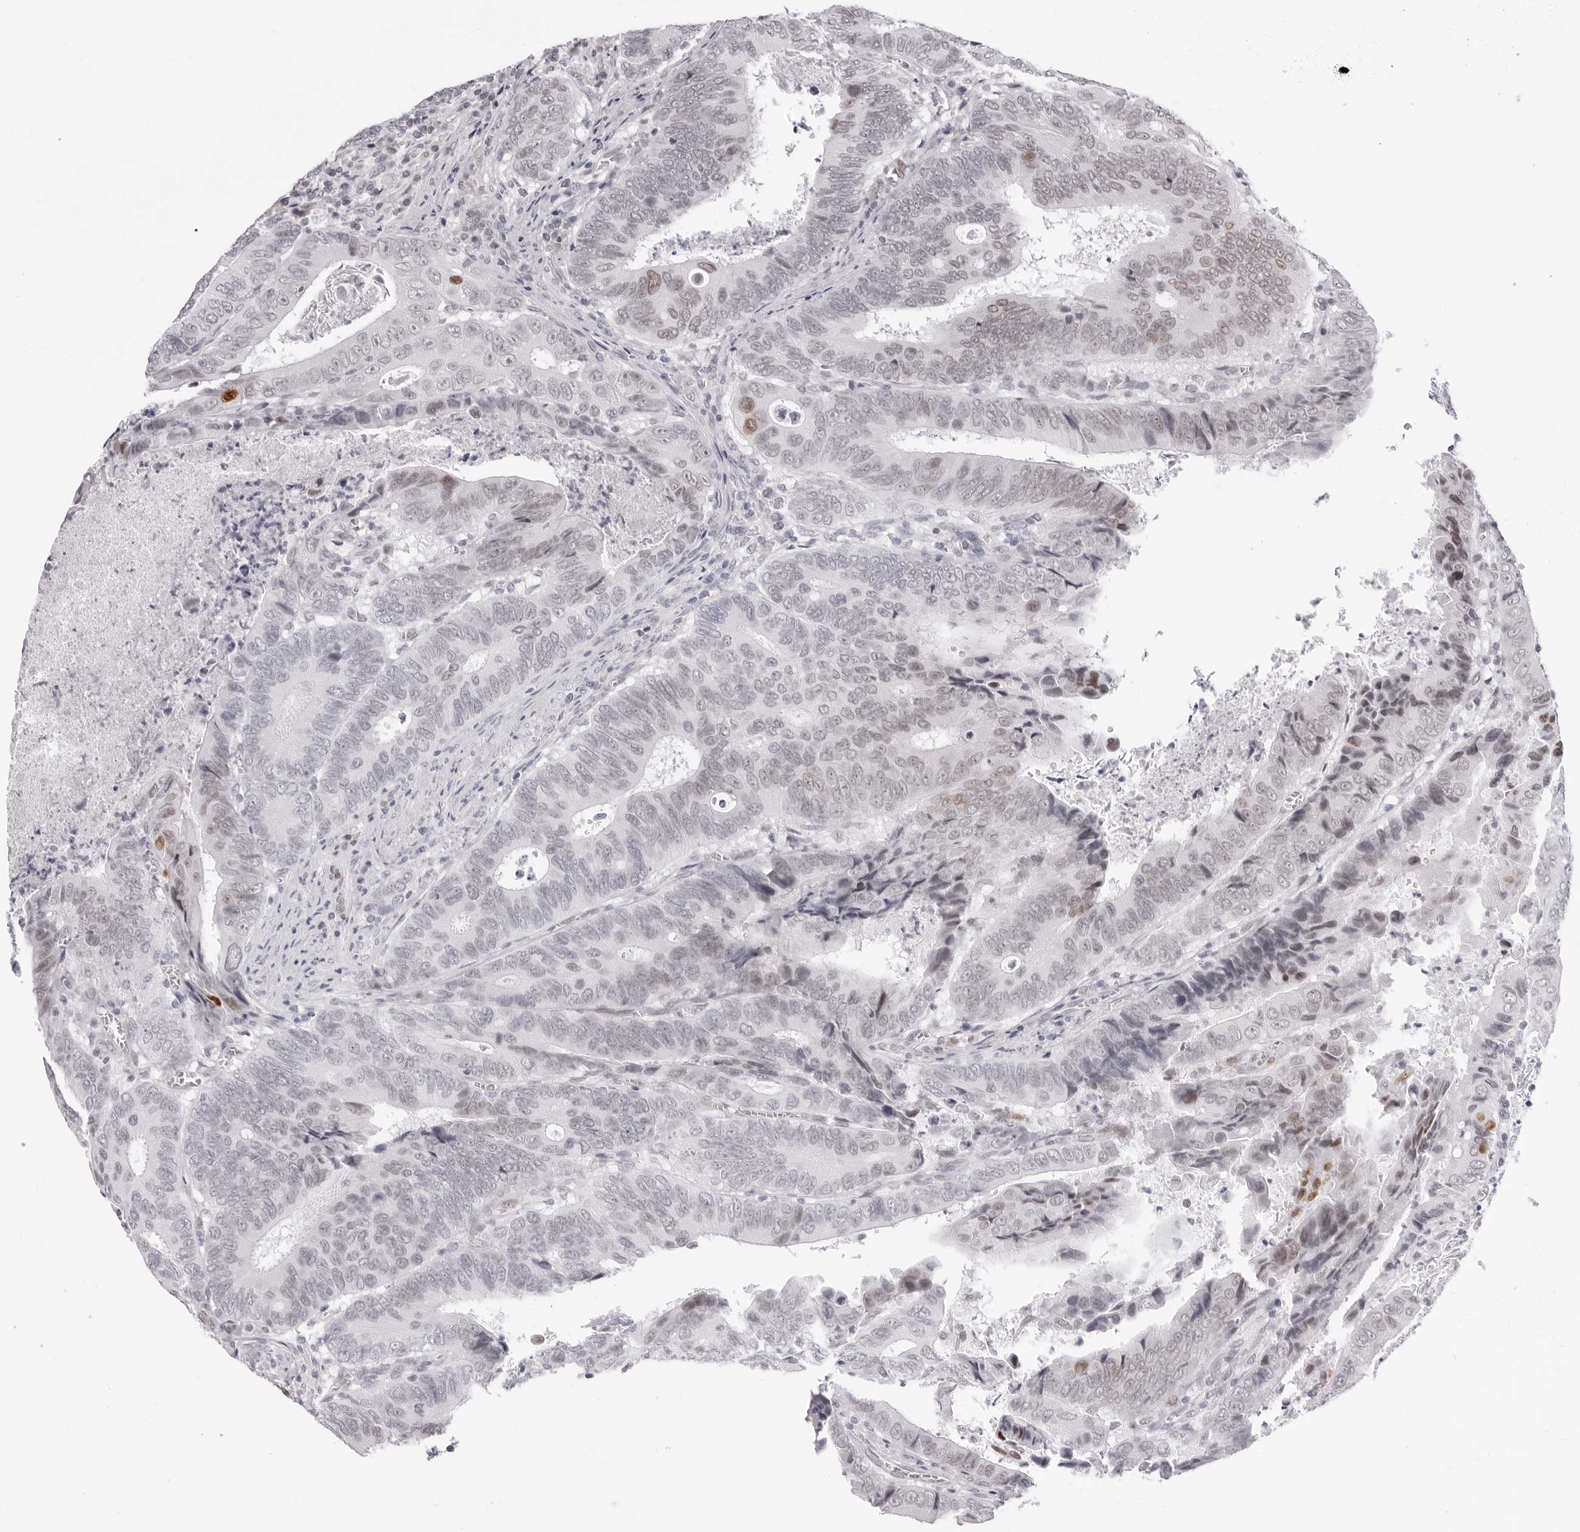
{"staining": {"intensity": "weak", "quantity": "<25%", "location": "nuclear"}, "tissue": "colorectal cancer", "cell_type": "Tumor cells", "image_type": "cancer", "snomed": [{"axis": "morphology", "description": "Adenocarcinoma, NOS"}, {"axis": "topography", "description": "Colon"}], "caption": "A micrograph of adenocarcinoma (colorectal) stained for a protein reveals no brown staining in tumor cells.", "gene": "MAFK", "patient": {"sex": "male", "age": 72}}